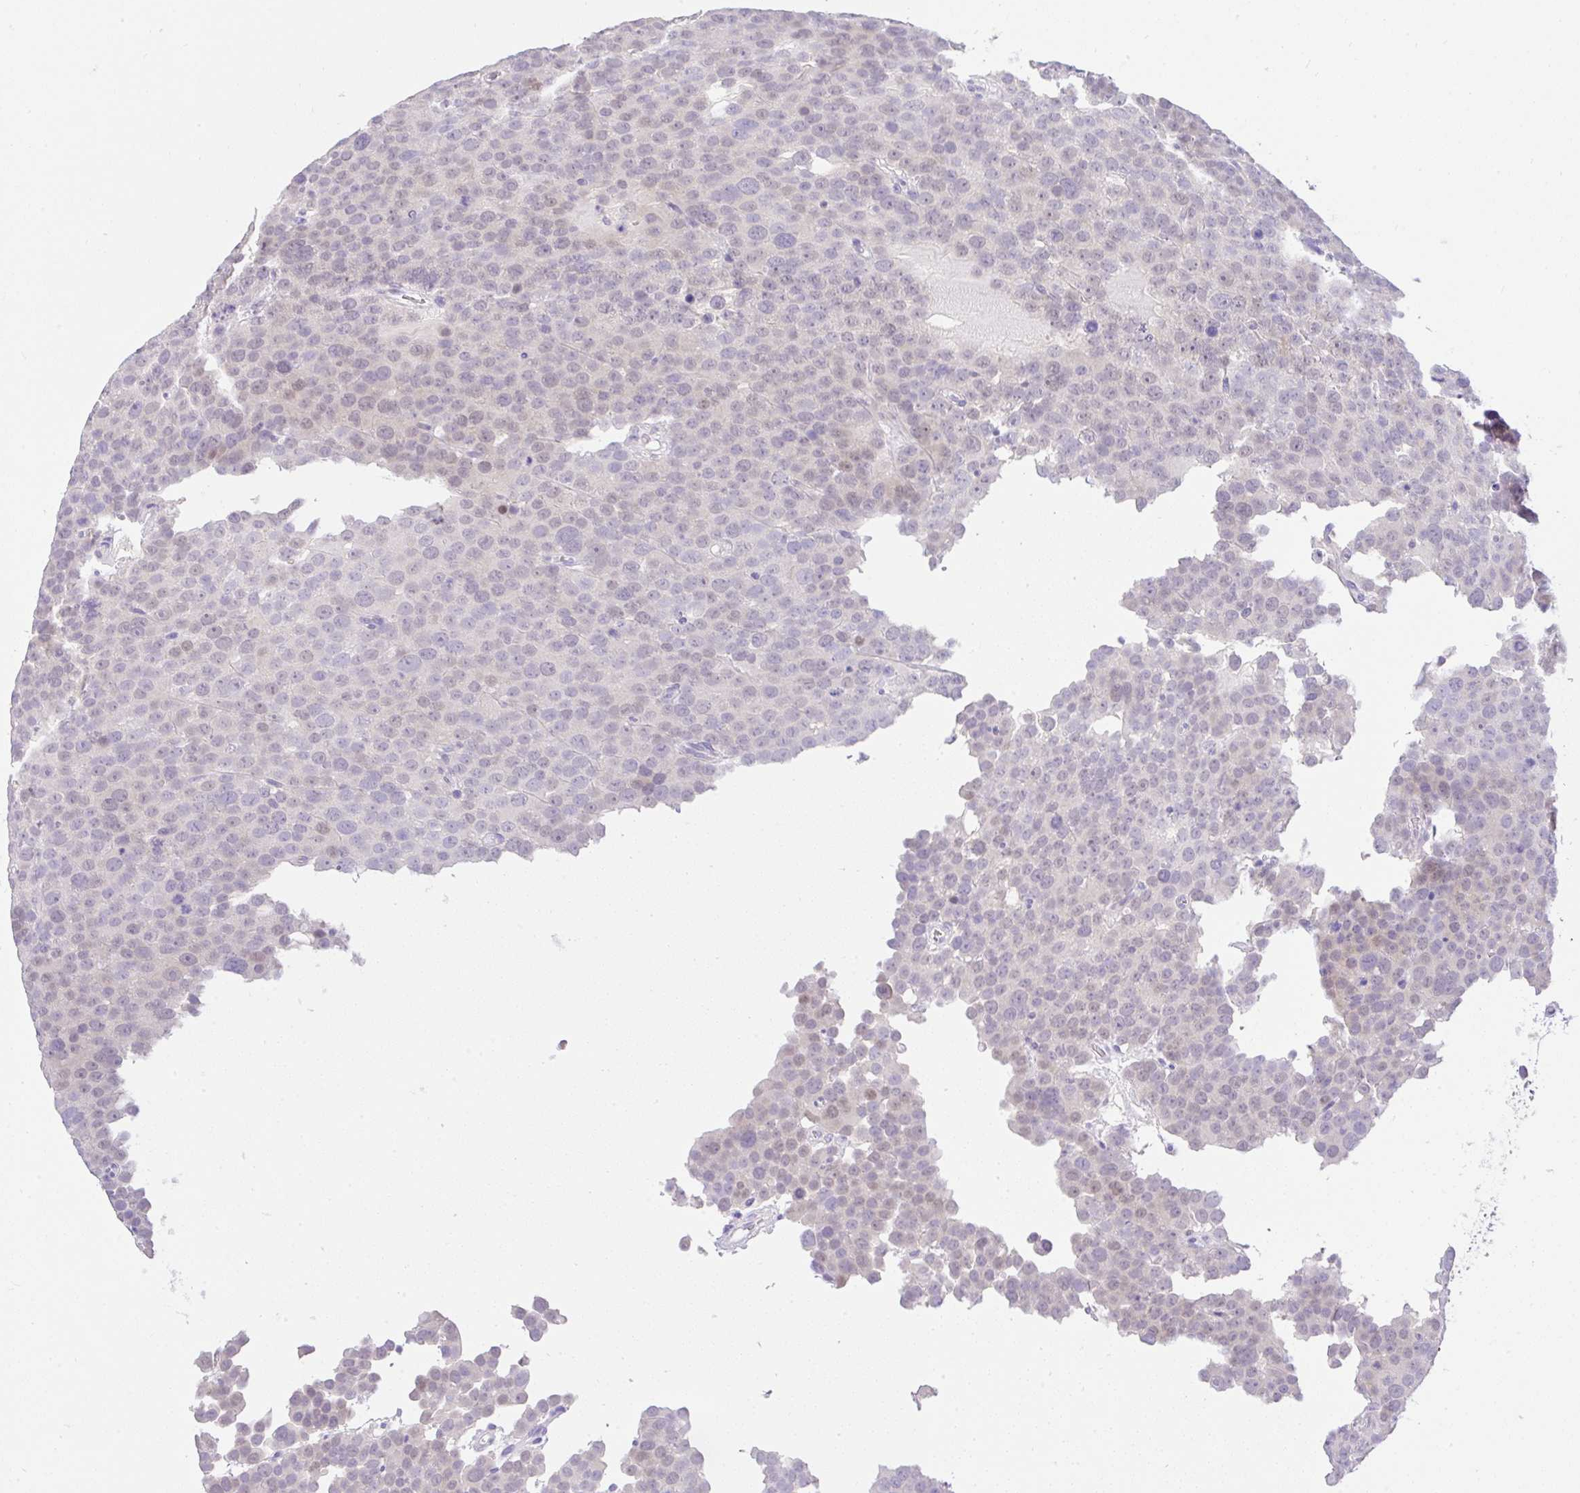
{"staining": {"intensity": "weak", "quantity": "25%-75%", "location": "nuclear"}, "tissue": "testis cancer", "cell_type": "Tumor cells", "image_type": "cancer", "snomed": [{"axis": "morphology", "description": "Seminoma, NOS"}, {"axis": "topography", "description": "Testis"}], "caption": "Immunohistochemistry (DAB (3,3'-diaminobenzidine)) staining of testis seminoma exhibits weak nuclear protein expression in about 25%-75% of tumor cells. (Stains: DAB (3,3'-diaminobenzidine) in brown, nuclei in blue, Microscopy: brightfield microscopy at high magnification).", "gene": "CTU1", "patient": {"sex": "male", "age": 71}}